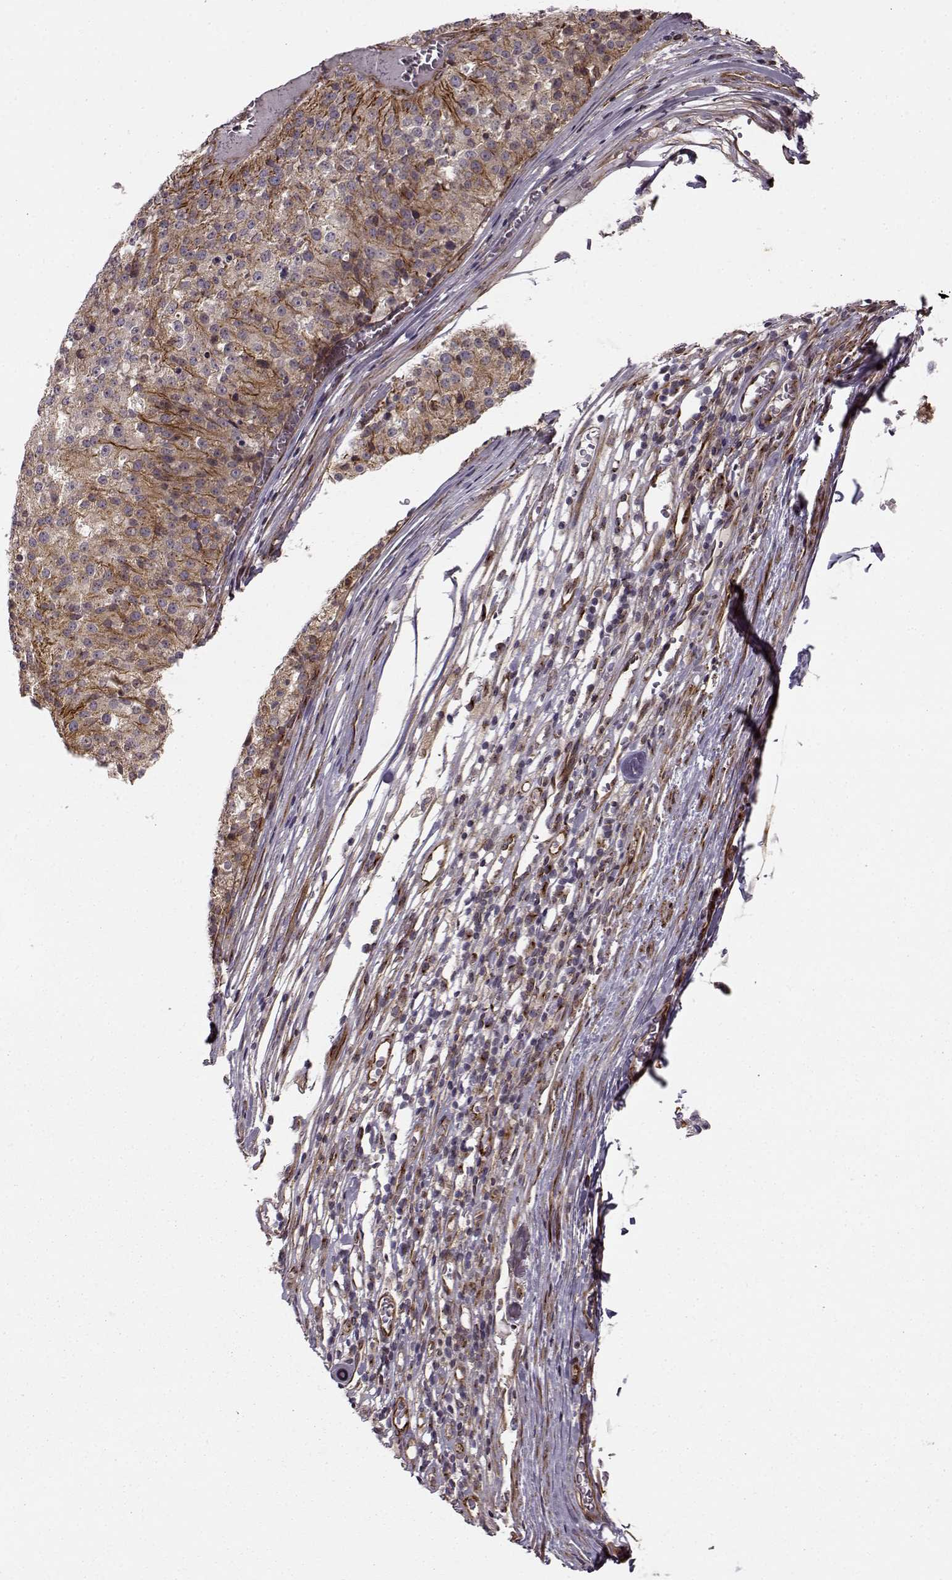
{"staining": {"intensity": "weak", "quantity": ">75%", "location": "cytoplasmic/membranous"}, "tissue": "melanoma", "cell_type": "Tumor cells", "image_type": "cancer", "snomed": [{"axis": "morphology", "description": "Malignant melanoma, Metastatic site"}, {"axis": "topography", "description": "Lymph node"}], "caption": "Protein staining displays weak cytoplasmic/membranous expression in about >75% of tumor cells in malignant melanoma (metastatic site).", "gene": "MTR", "patient": {"sex": "female", "age": 64}}